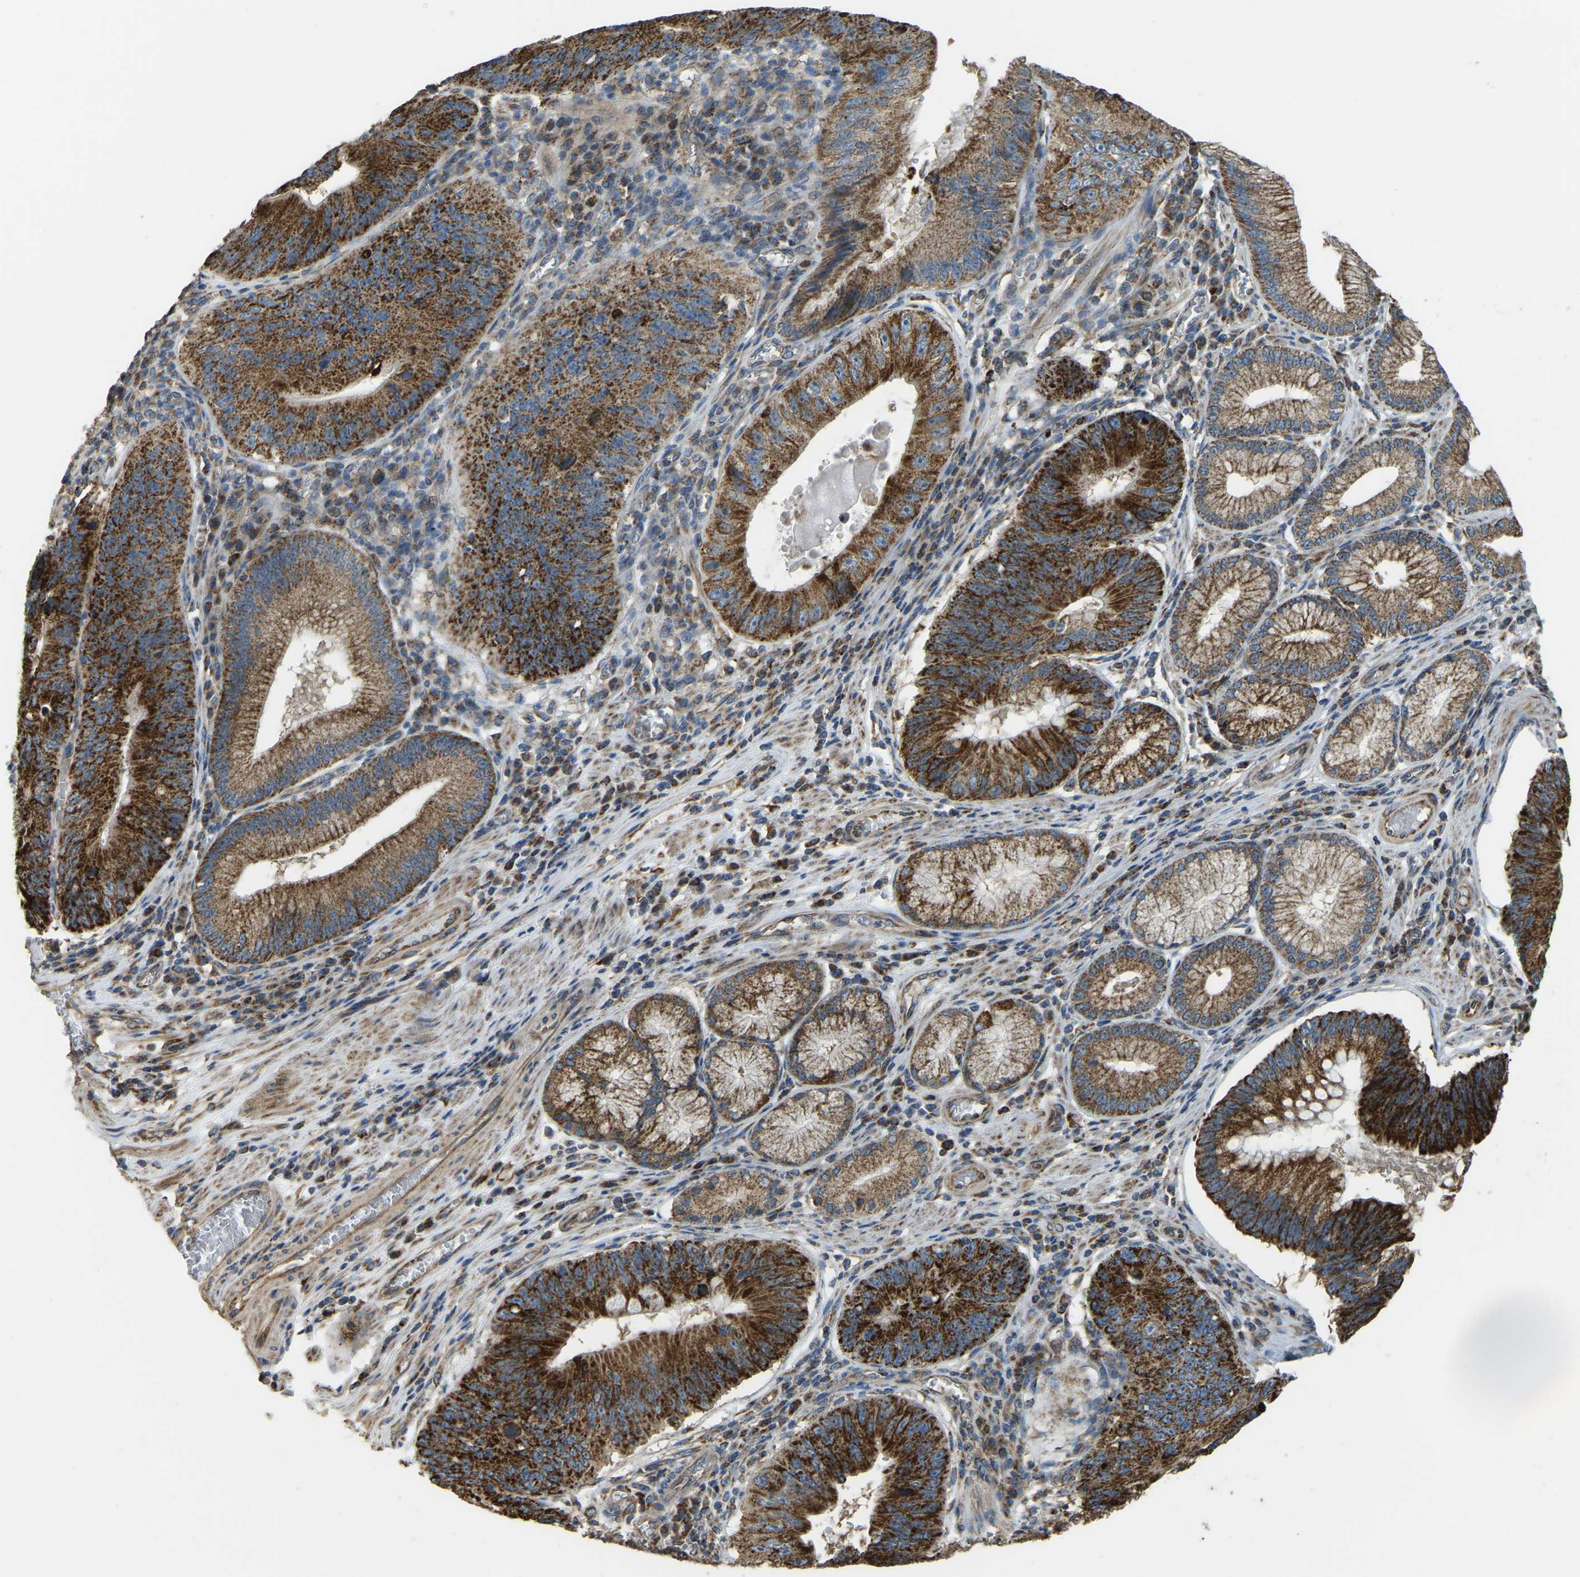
{"staining": {"intensity": "strong", "quantity": ">75%", "location": "cytoplasmic/membranous"}, "tissue": "stomach cancer", "cell_type": "Tumor cells", "image_type": "cancer", "snomed": [{"axis": "morphology", "description": "Adenocarcinoma, NOS"}, {"axis": "topography", "description": "Stomach"}], "caption": "DAB (3,3'-diaminobenzidine) immunohistochemical staining of stomach cancer (adenocarcinoma) demonstrates strong cytoplasmic/membranous protein positivity in about >75% of tumor cells.", "gene": "PSMD7", "patient": {"sex": "male", "age": 59}}